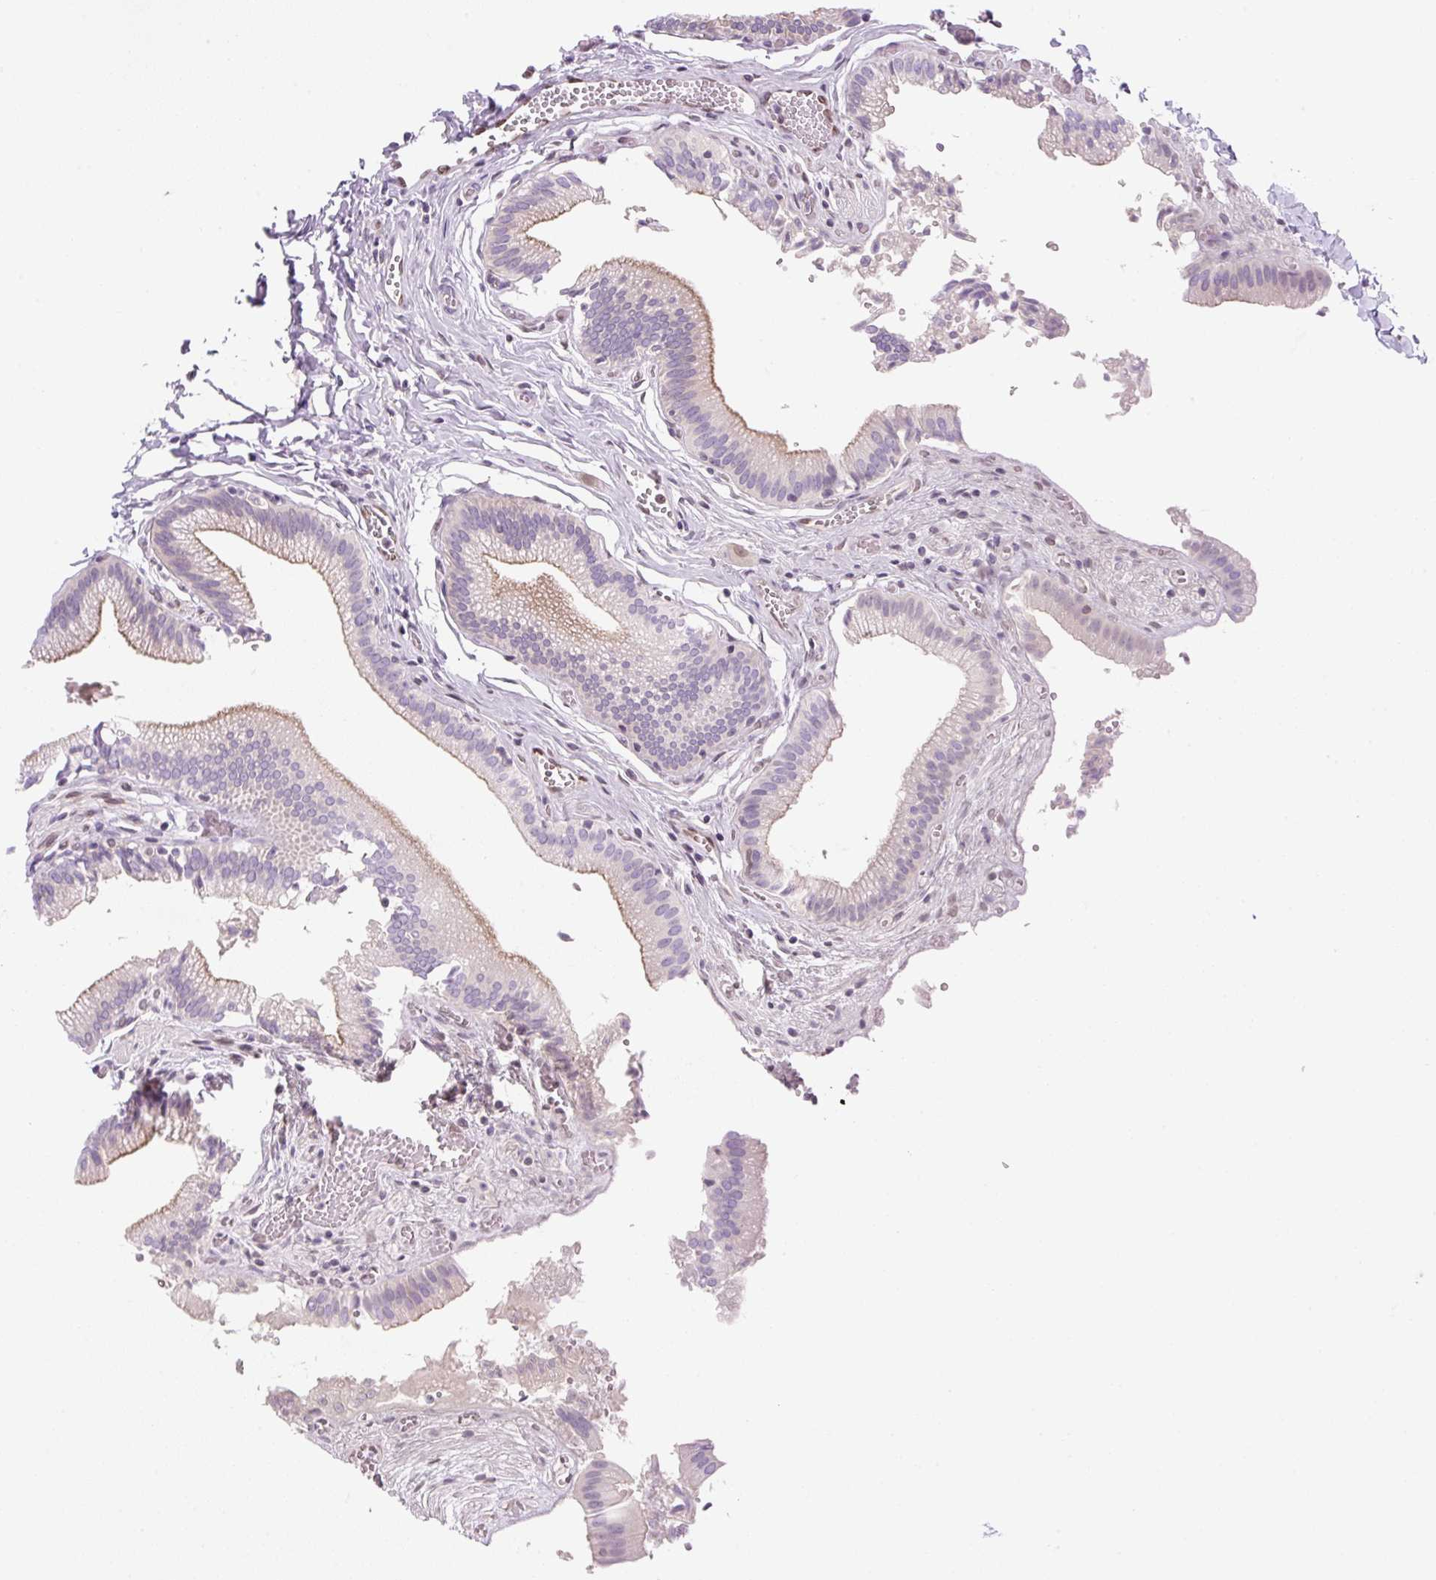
{"staining": {"intensity": "weak", "quantity": "<25%", "location": "cytoplasmic/membranous"}, "tissue": "gallbladder", "cell_type": "Glandular cells", "image_type": "normal", "snomed": [{"axis": "morphology", "description": "Normal tissue, NOS"}, {"axis": "topography", "description": "Gallbladder"}, {"axis": "topography", "description": "Peripheral nerve tissue"}], "caption": "Protein analysis of unremarkable gallbladder displays no significant staining in glandular cells. (DAB (3,3'-diaminobenzidine) immunohistochemistry visualized using brightfield microscopy, high magnification).", "gene": "SYNE3", "patient": {"sex": "male", "age": 17}}